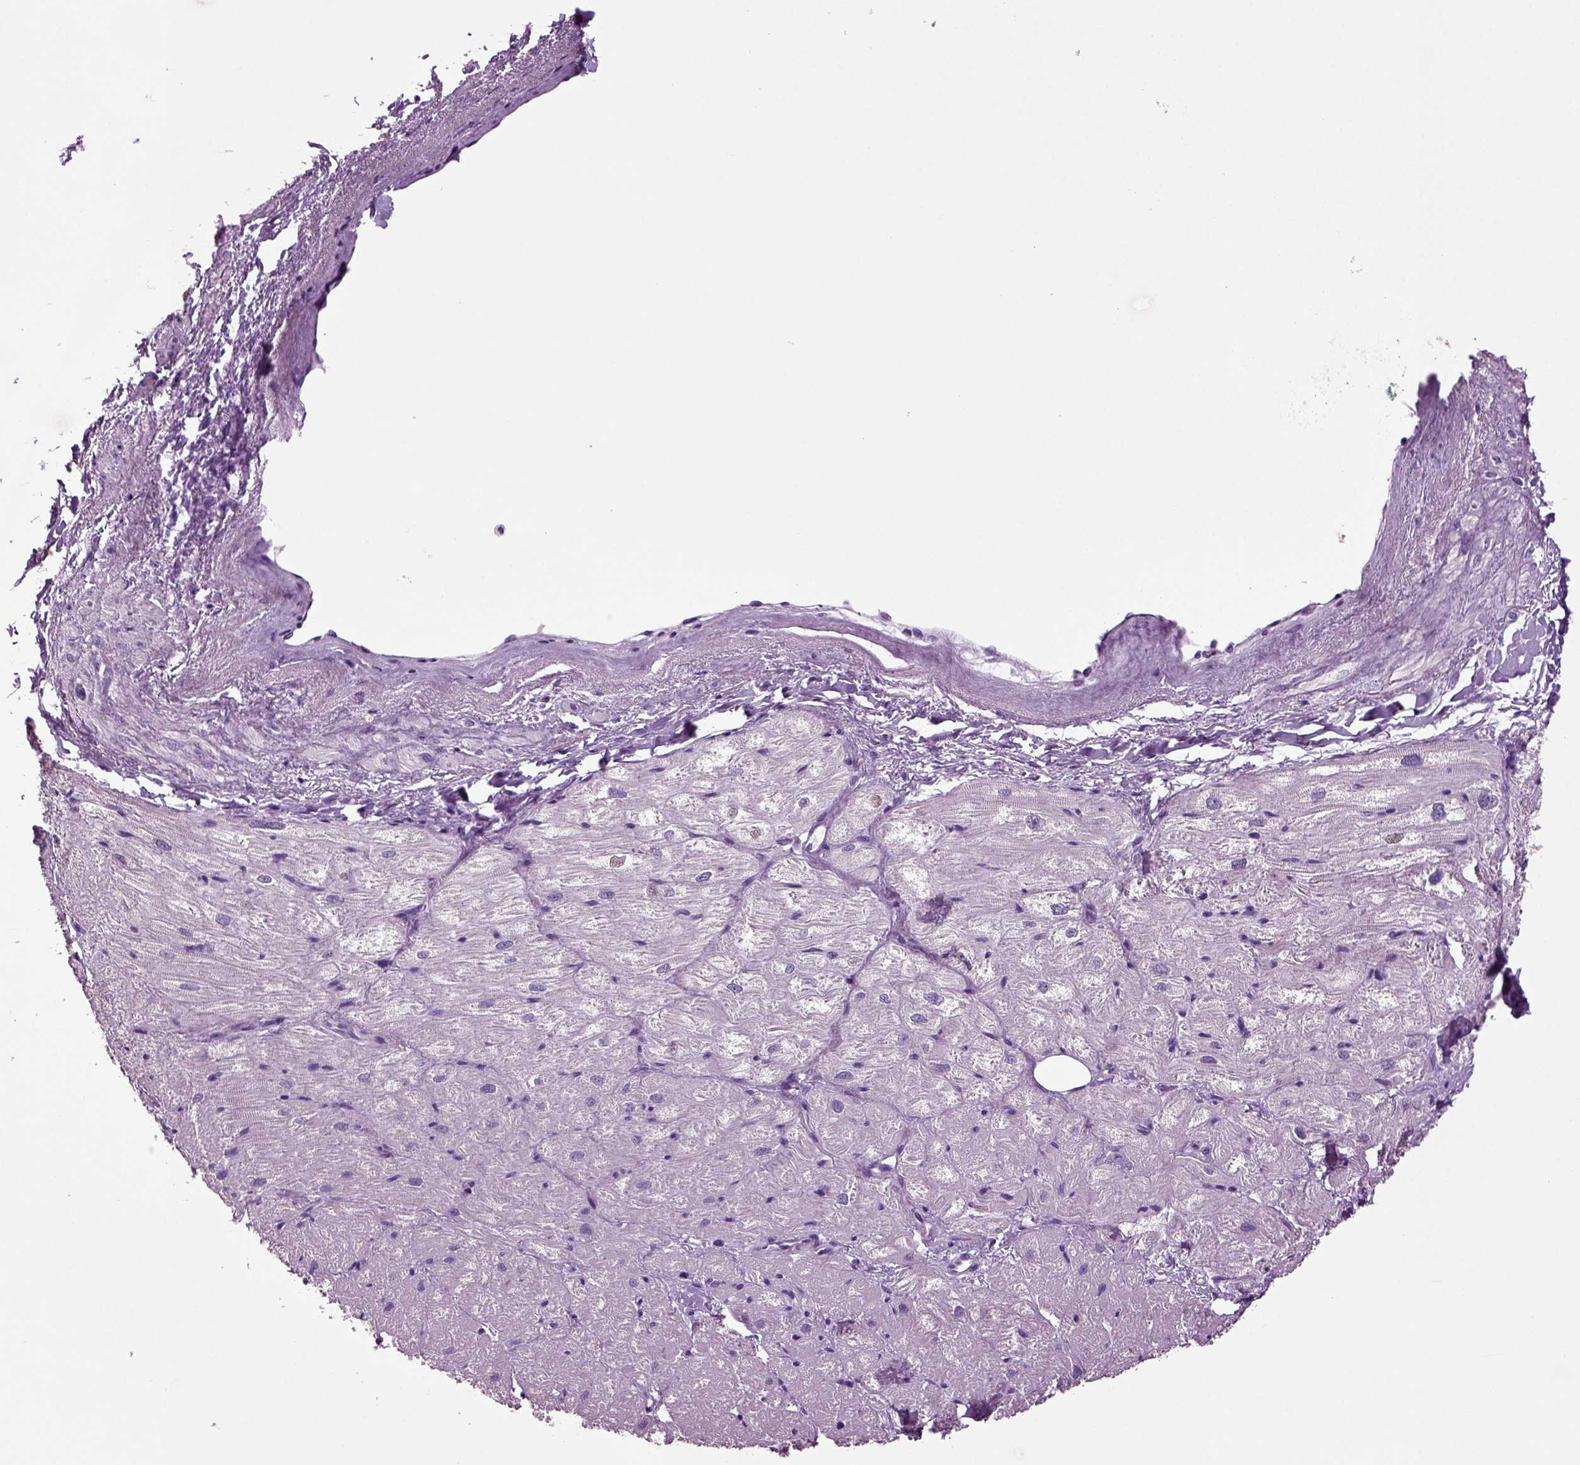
{"staining": {"intensity": "negative", "quantity": "none", "location": "none"}, "tissue": "heart muscle", "cell_type": "Cardiomyocytes", "image_type": "normal", "snomed": [{"axis": "morphology", "description": "Normal tissue, NOS"}, {"axis": "topography", "description": "Heart"}], "caption": "DAB immunohistochemical staining of unremarkable human heart muscle reveals no significant positivity in cardiomyocytes. (Brightfield microscopy of DAB (3,3'-diaminobenzidine) immunohistochemistry at high magnification).", "gene": "SLC17A6", "patient": {"sex": "male", "age": 57}}